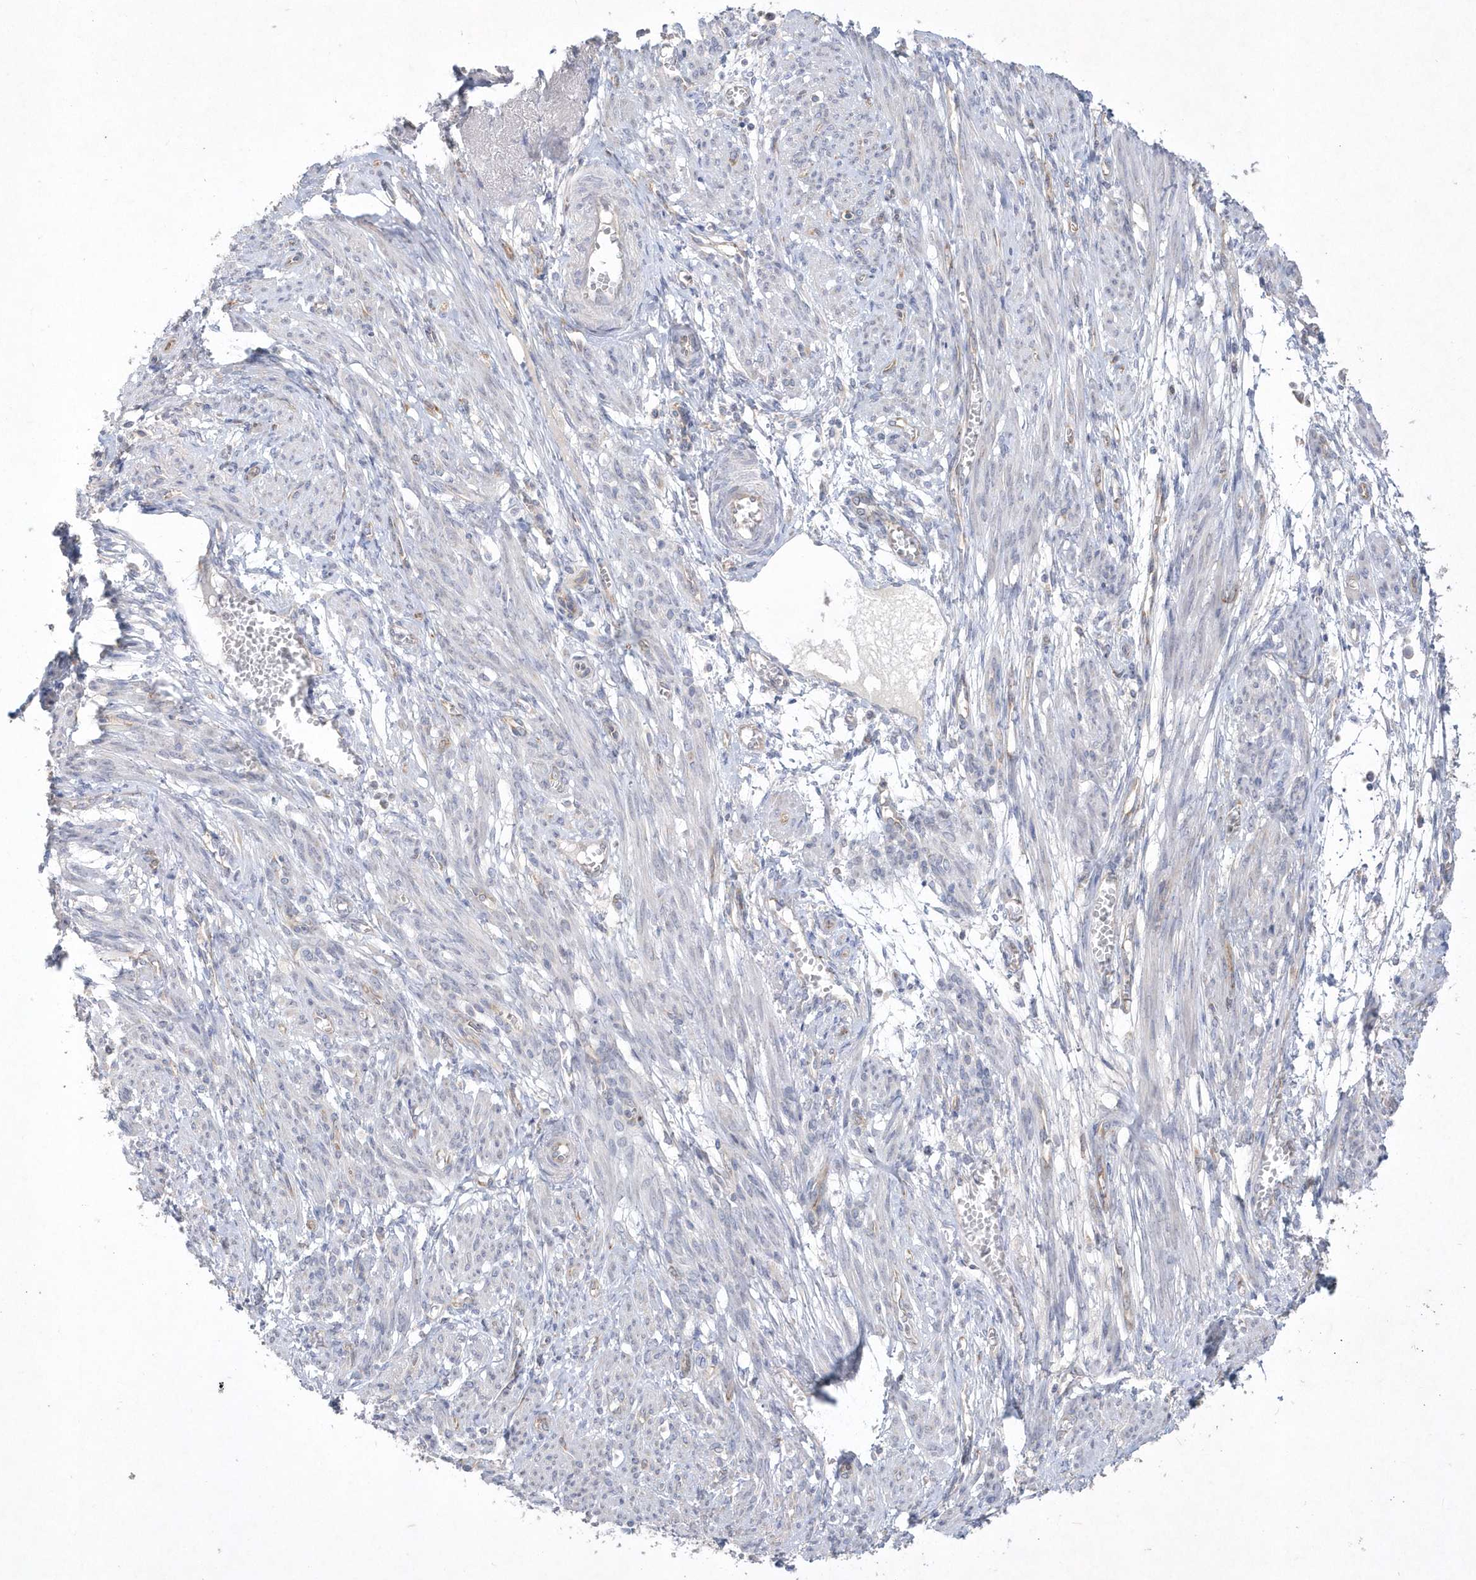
{"staining": {"intensity": "negative", "quantity": "none", "location": "none"}, "tissue": "smooth muscle", "cell_type": "Smooth muscle cells", "image_type": "normal", "snomed": [{"axis": "morphology", "description": "Normal tissue, NOS"}, {"axis": "topography", "description": "Smooth muscle"}], "caption": "Smooth muscle was stained to show a protein in brown. There is no significant staining in smooth muscle cells. (IHC, brightfield microscopy, high magnification).", "gene": "DGAT1", "patient": {"sex": "female", "age": 39}}